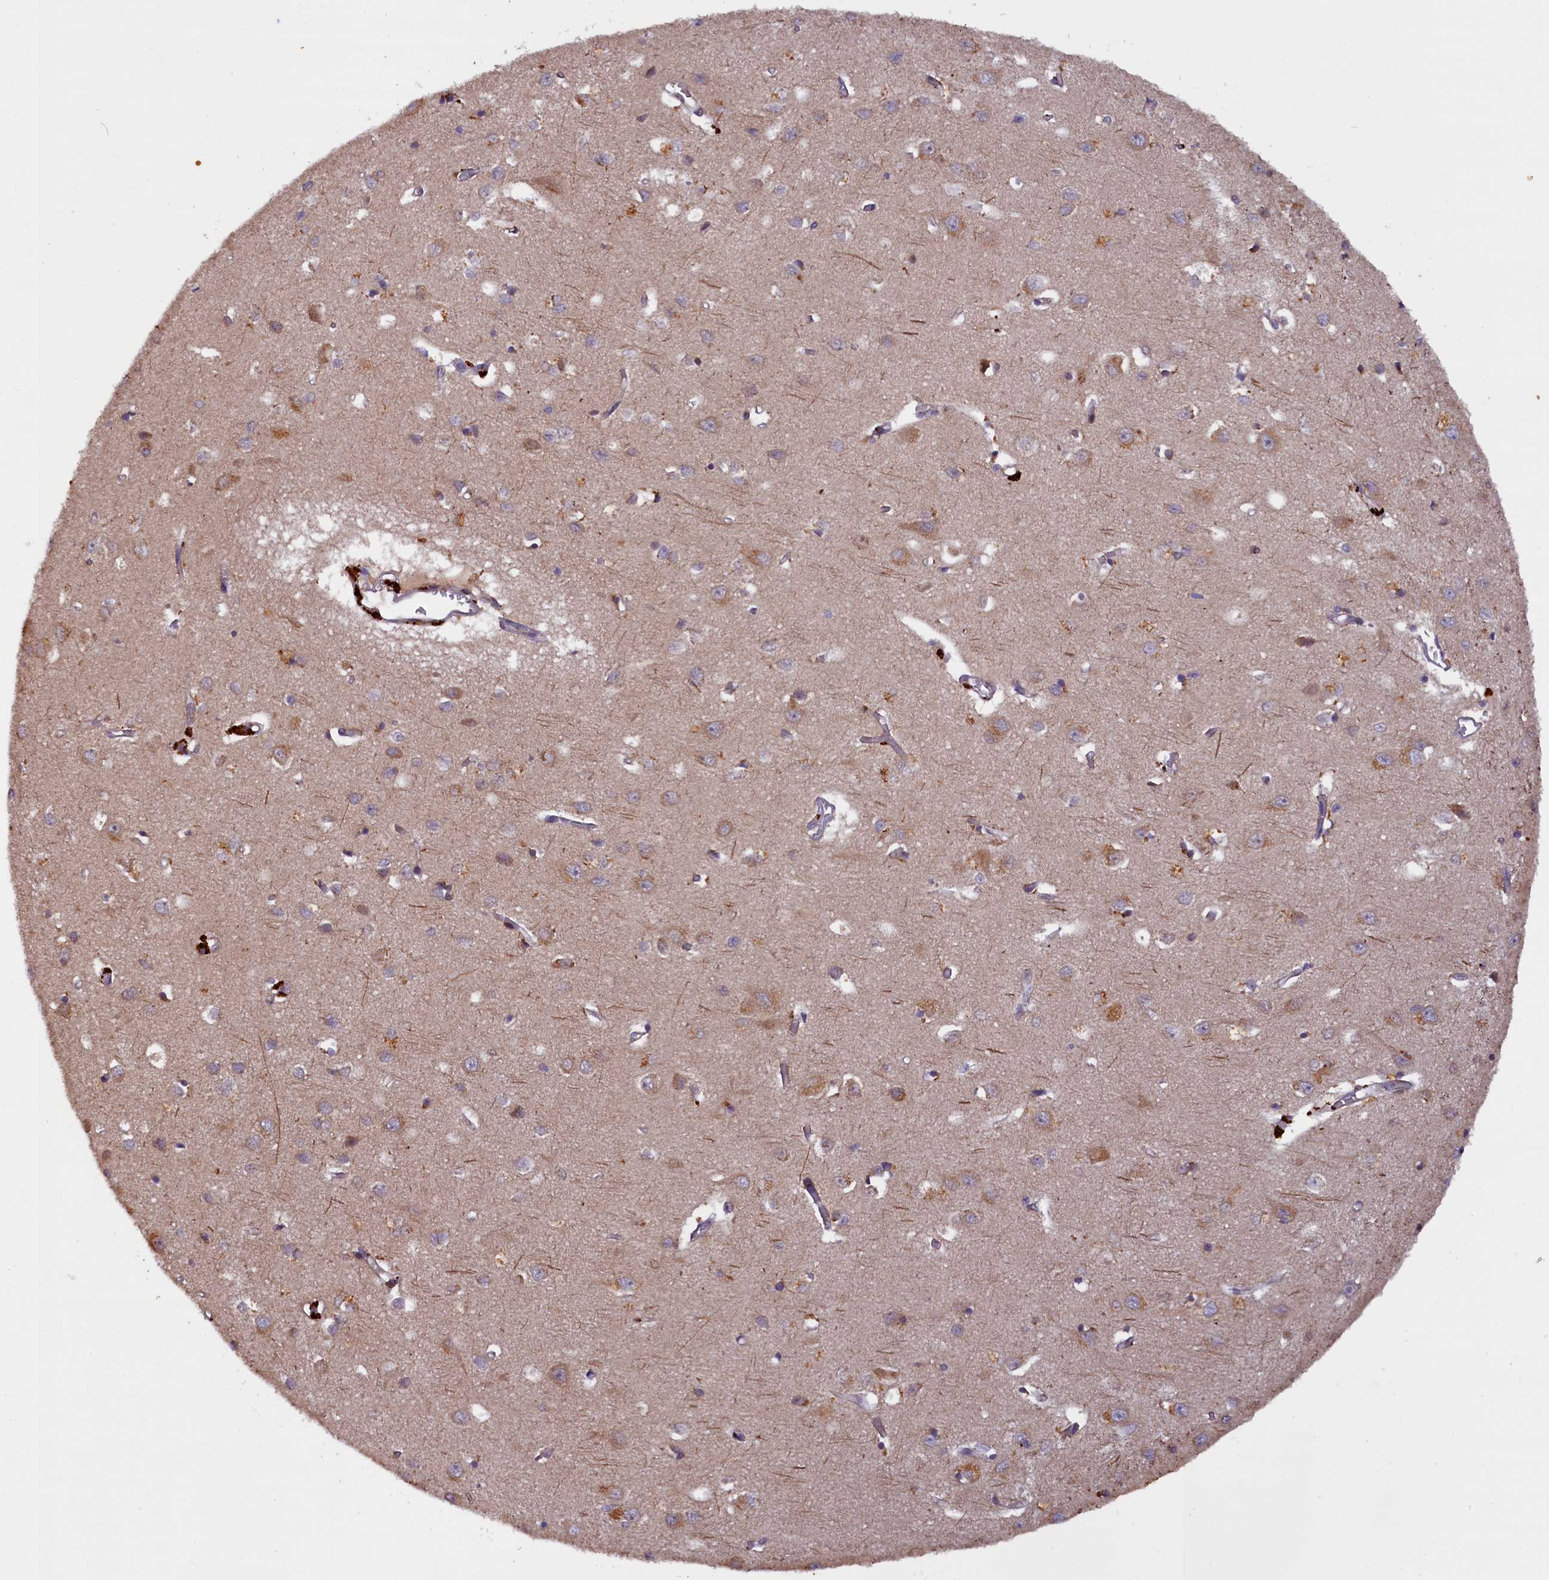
{"staining": {"intensity": "moderate", "quantity": "<25%", "location": "cytoplasmic/membranous"}, "tissue": "cerebral cortex", "cell_type": "Endothelial cells", "image_type": "normal", "snomed": [{"axis": "morphology", "description": "Normal tissue, NOS"}, {"axis": "topography", "description": "Cerebral cortex"}], "caption": "A high-resolution image shows immunohistochemistry staining of normal cerebral cortex, which exhibits moderate cytoplasmic/membranous positivity in approximately <25% of endothelial cells. Ihc stains the protein of interest in brown and the nuclei are stained blue.", "gene": "CCDC9B", "patient": {"sex": "female", "age": 64}}